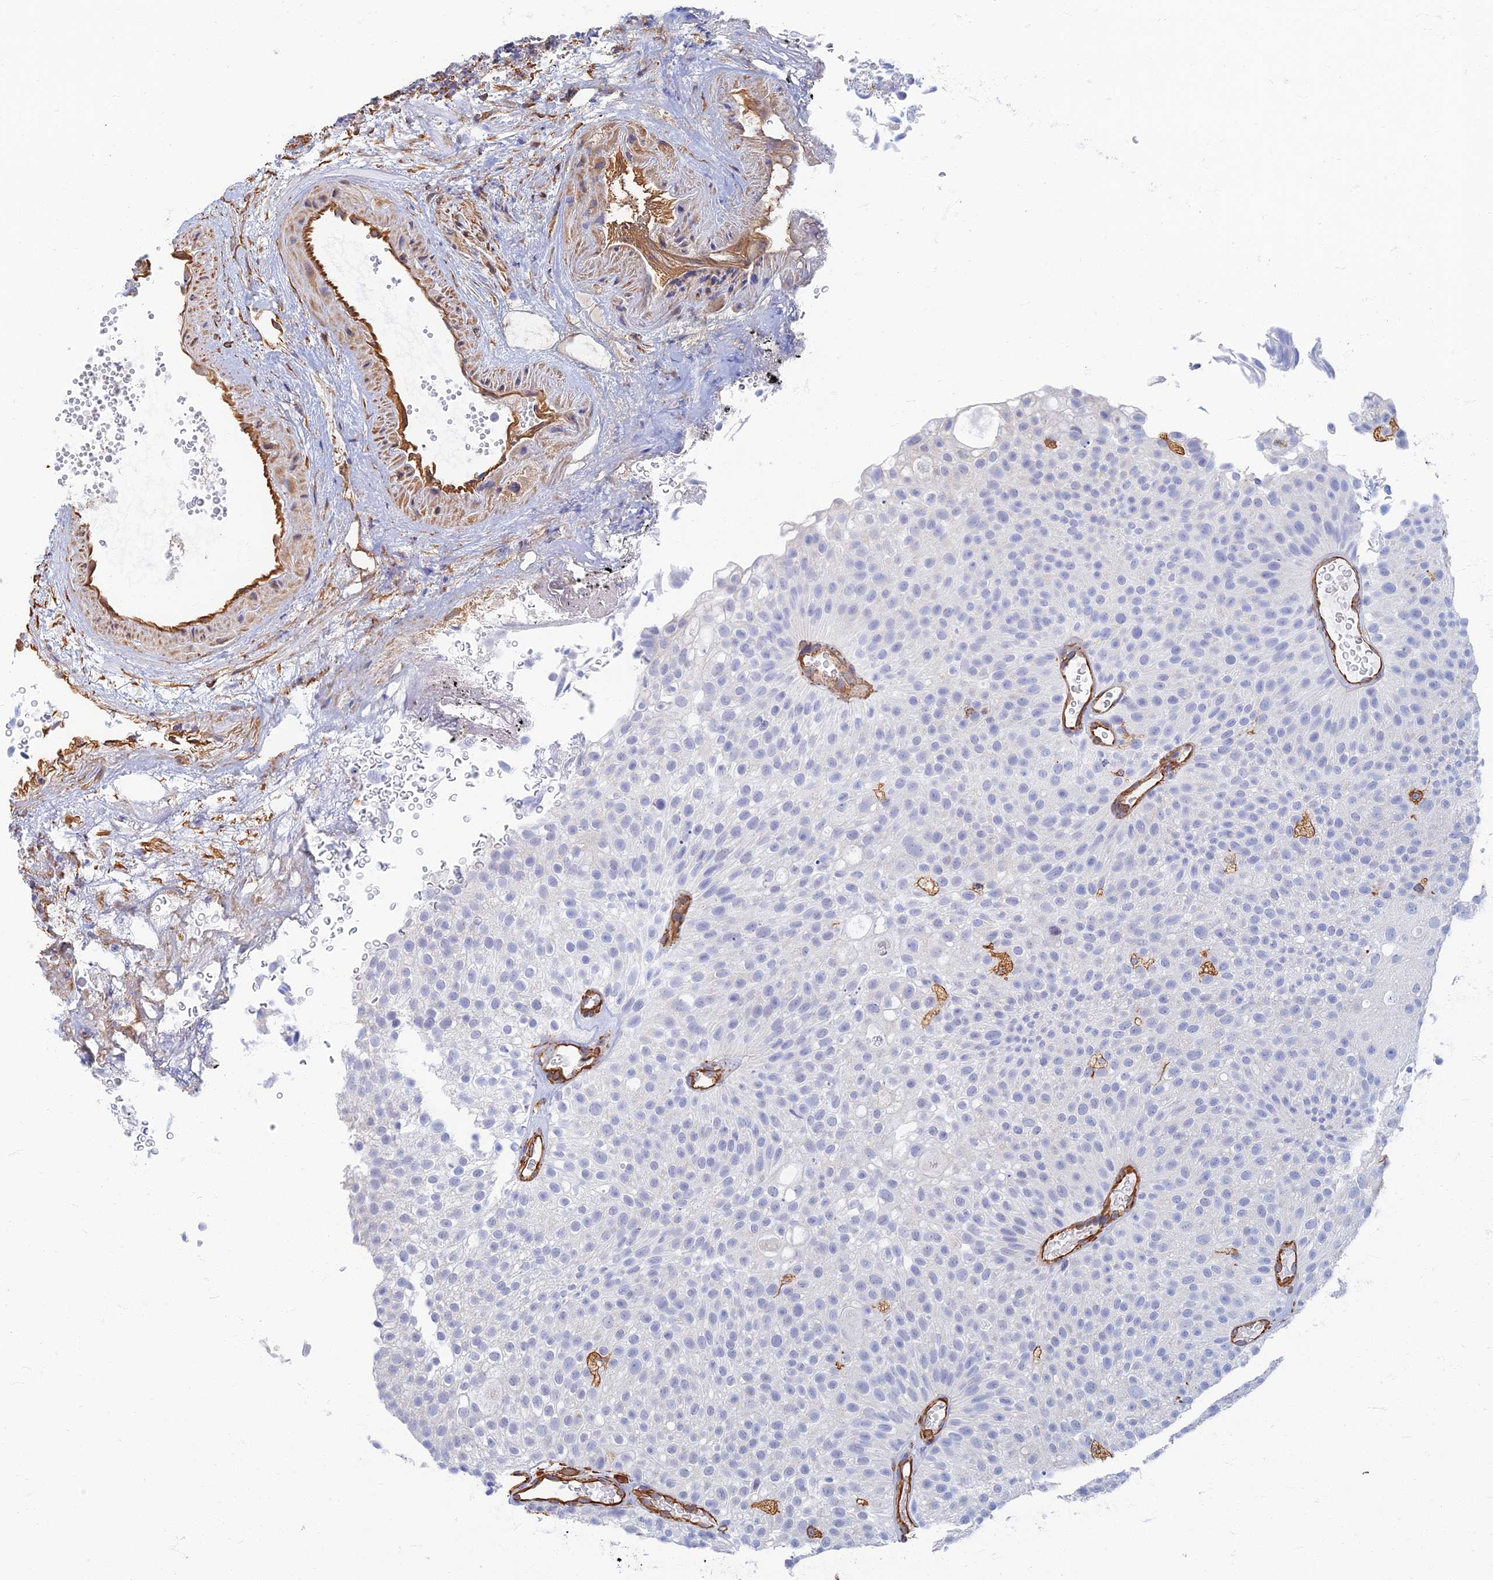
{"staining": {"intensity": "negative", "quantity": "none", "location": "none"}, "tissue": "urothelial cancer", "cell_type": "Tumor cells", "image_type": "cancer", "snomed": [{"axis": "morphology", "description": "Urothelial carcinoma, Low grade"}, {"axis": "topography", "description": "Urinary bladder"}], "caption": "Human urothelial cancer stained for a protein using IHC exhibits no staining in tumor cells.", "gene": "RMC1", "patient": {"sex": "male", "age": 78}}